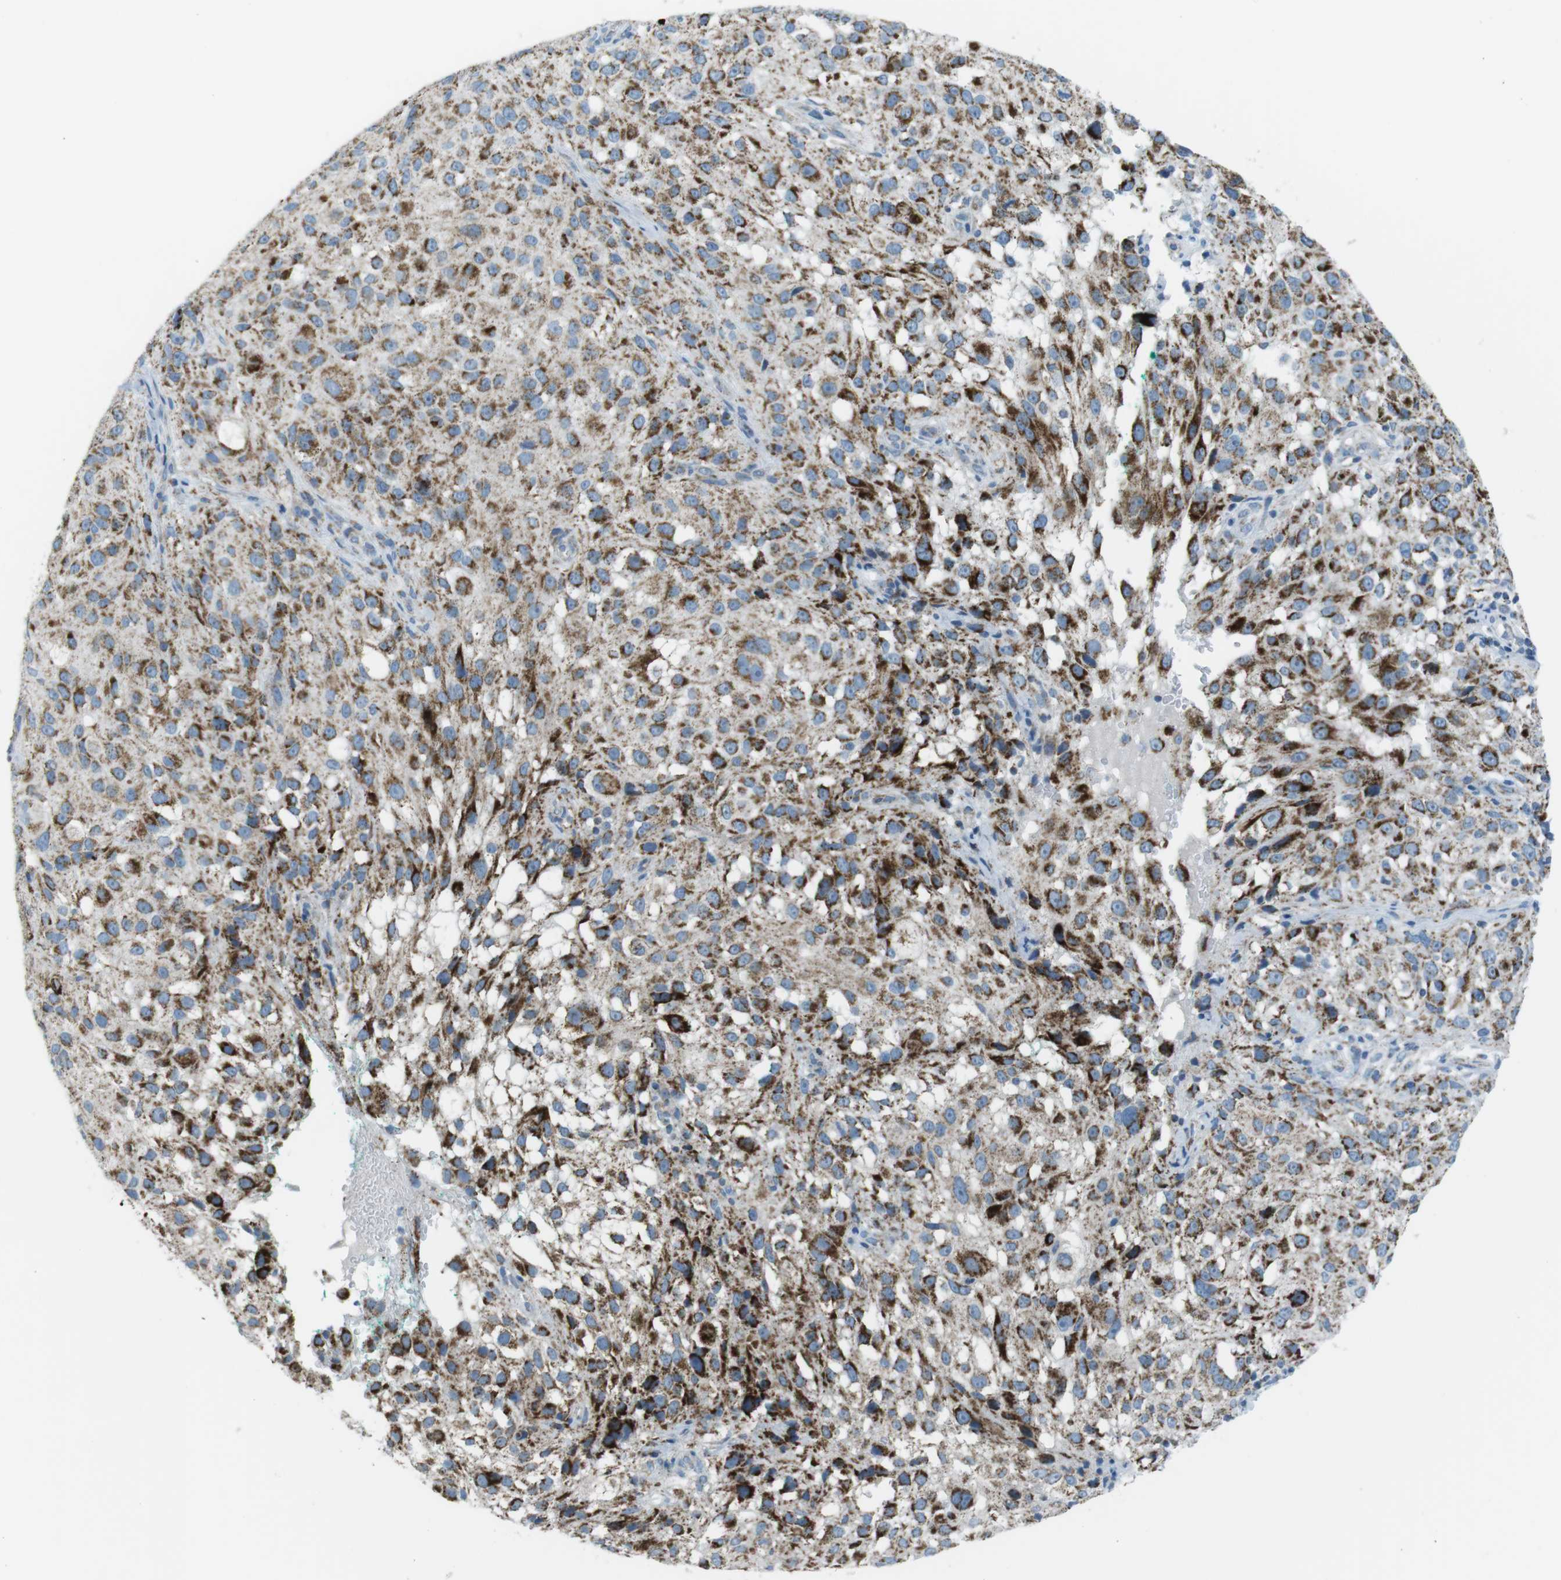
{"staining": {"intensity": "strong", "quantity": "25%-75%", "location": "cytoplasmic/membranous"}, "tissue": "melanoma", "cell_type": "Tumor cells", "image_type": "cancer", "snomed": [{"axis": "morphology", "description": "Necrosis, NOS"}, {"axis": "morphology", "description": "Malignant melanoma, NOS"}, {"axis": "topography", "description": "Skin"}], "caption": "This is a photomicrograph of immunohistochemistry staining of malignant melanoma, which shows strong expression in the cytoplasmic/membranous of tumor cells.", "gene": "DNAJA3", "patient": {"sex": "female", "age": 87}}